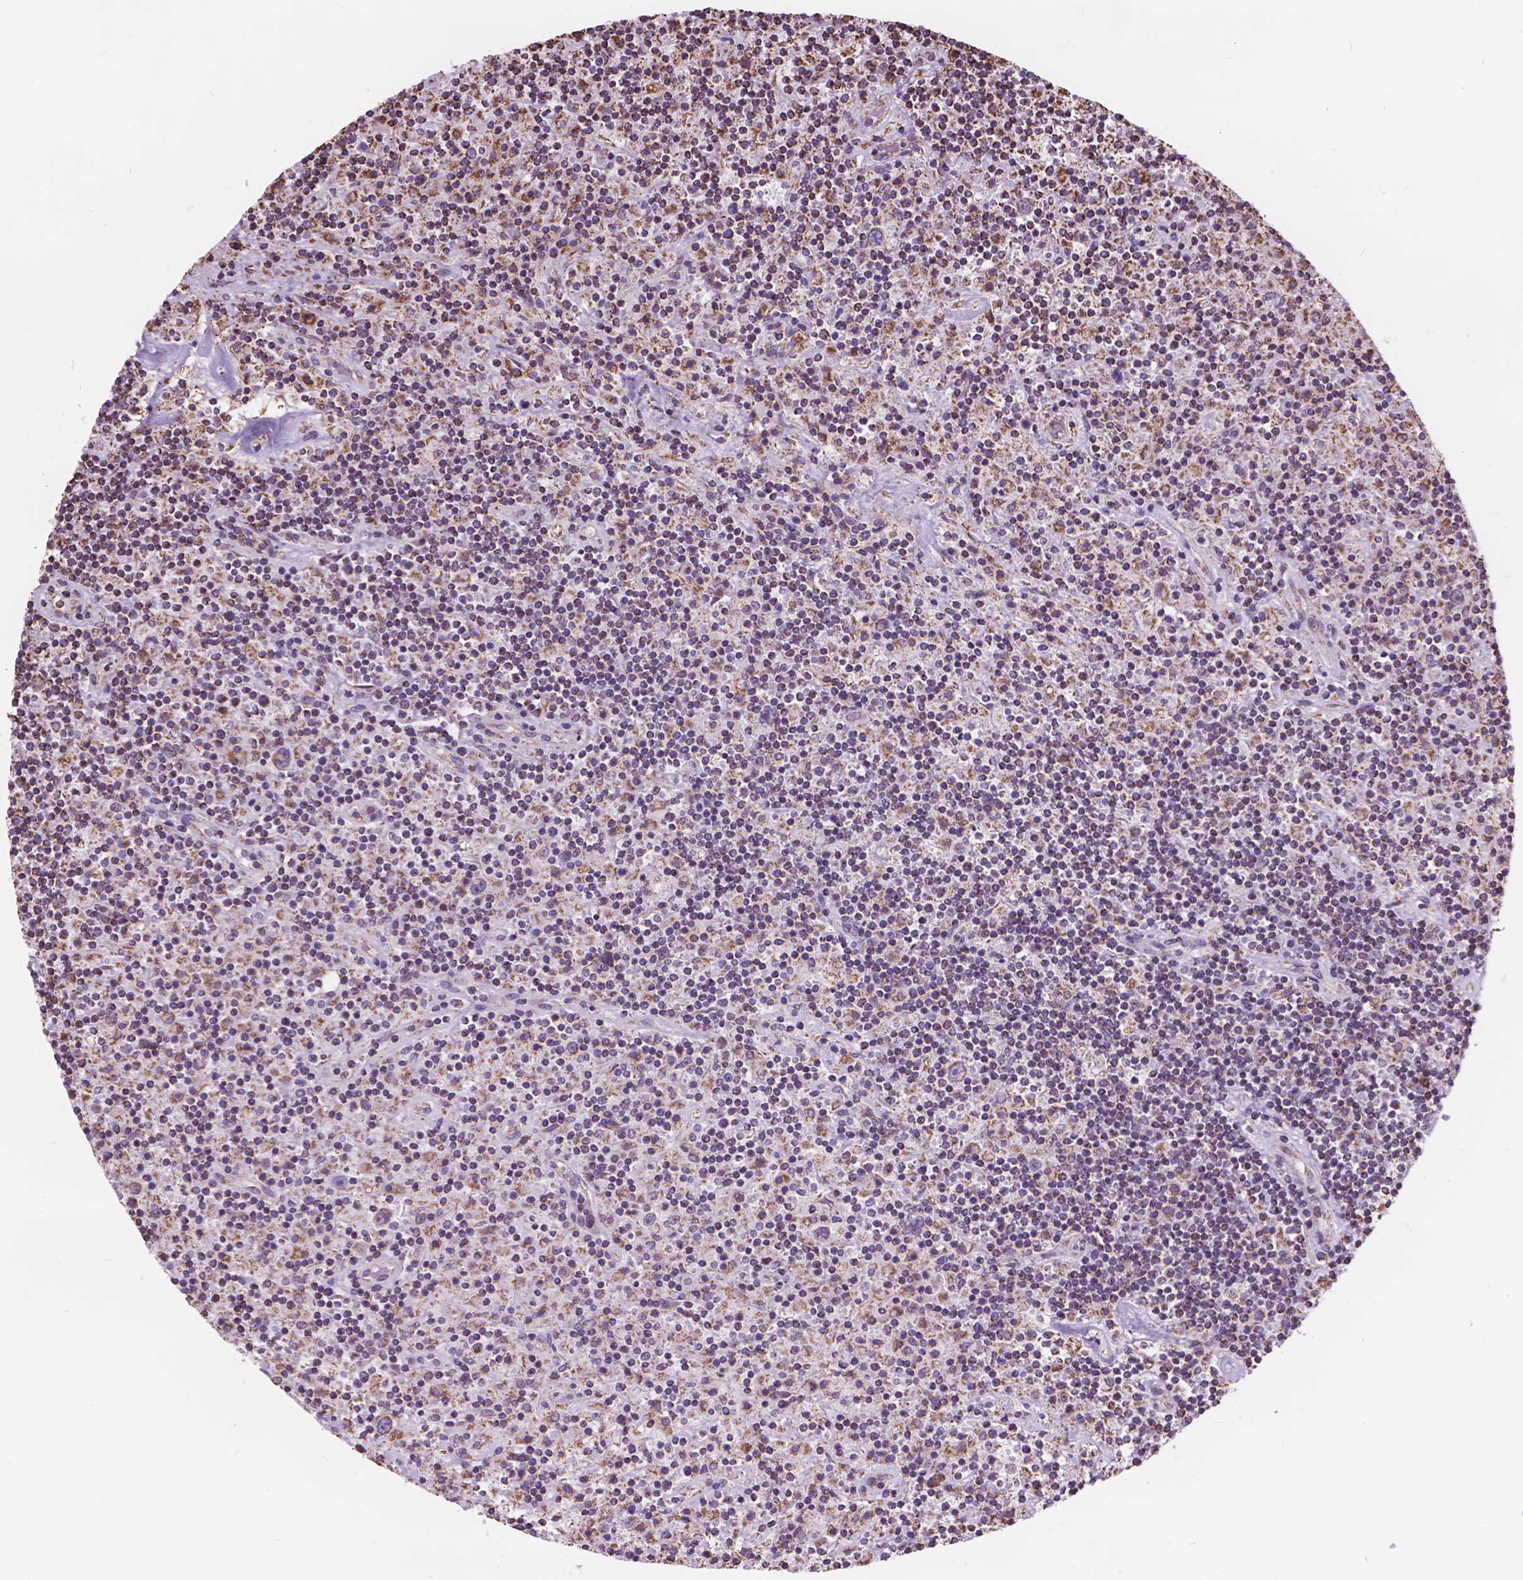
{"staining": {"intensity": "weak", "quantity": "<25%", "location": "cytoplasmic/membranous"}, "tissue": "lymphoma", "cell_type": "Tumor cells", "image_type": "cancer", "snomed": [{"axis": "morphology", "description": "Hodgkin's disease, NOS"}, {"axis": "topography", "description": "Lymph node"}], "caption": "Immunohistochemistry (IHC) of human lymphoma reveals no positivity in tumor cells.", "gene": "SCOC", "patient": {"sex": "male", "age": 70}}